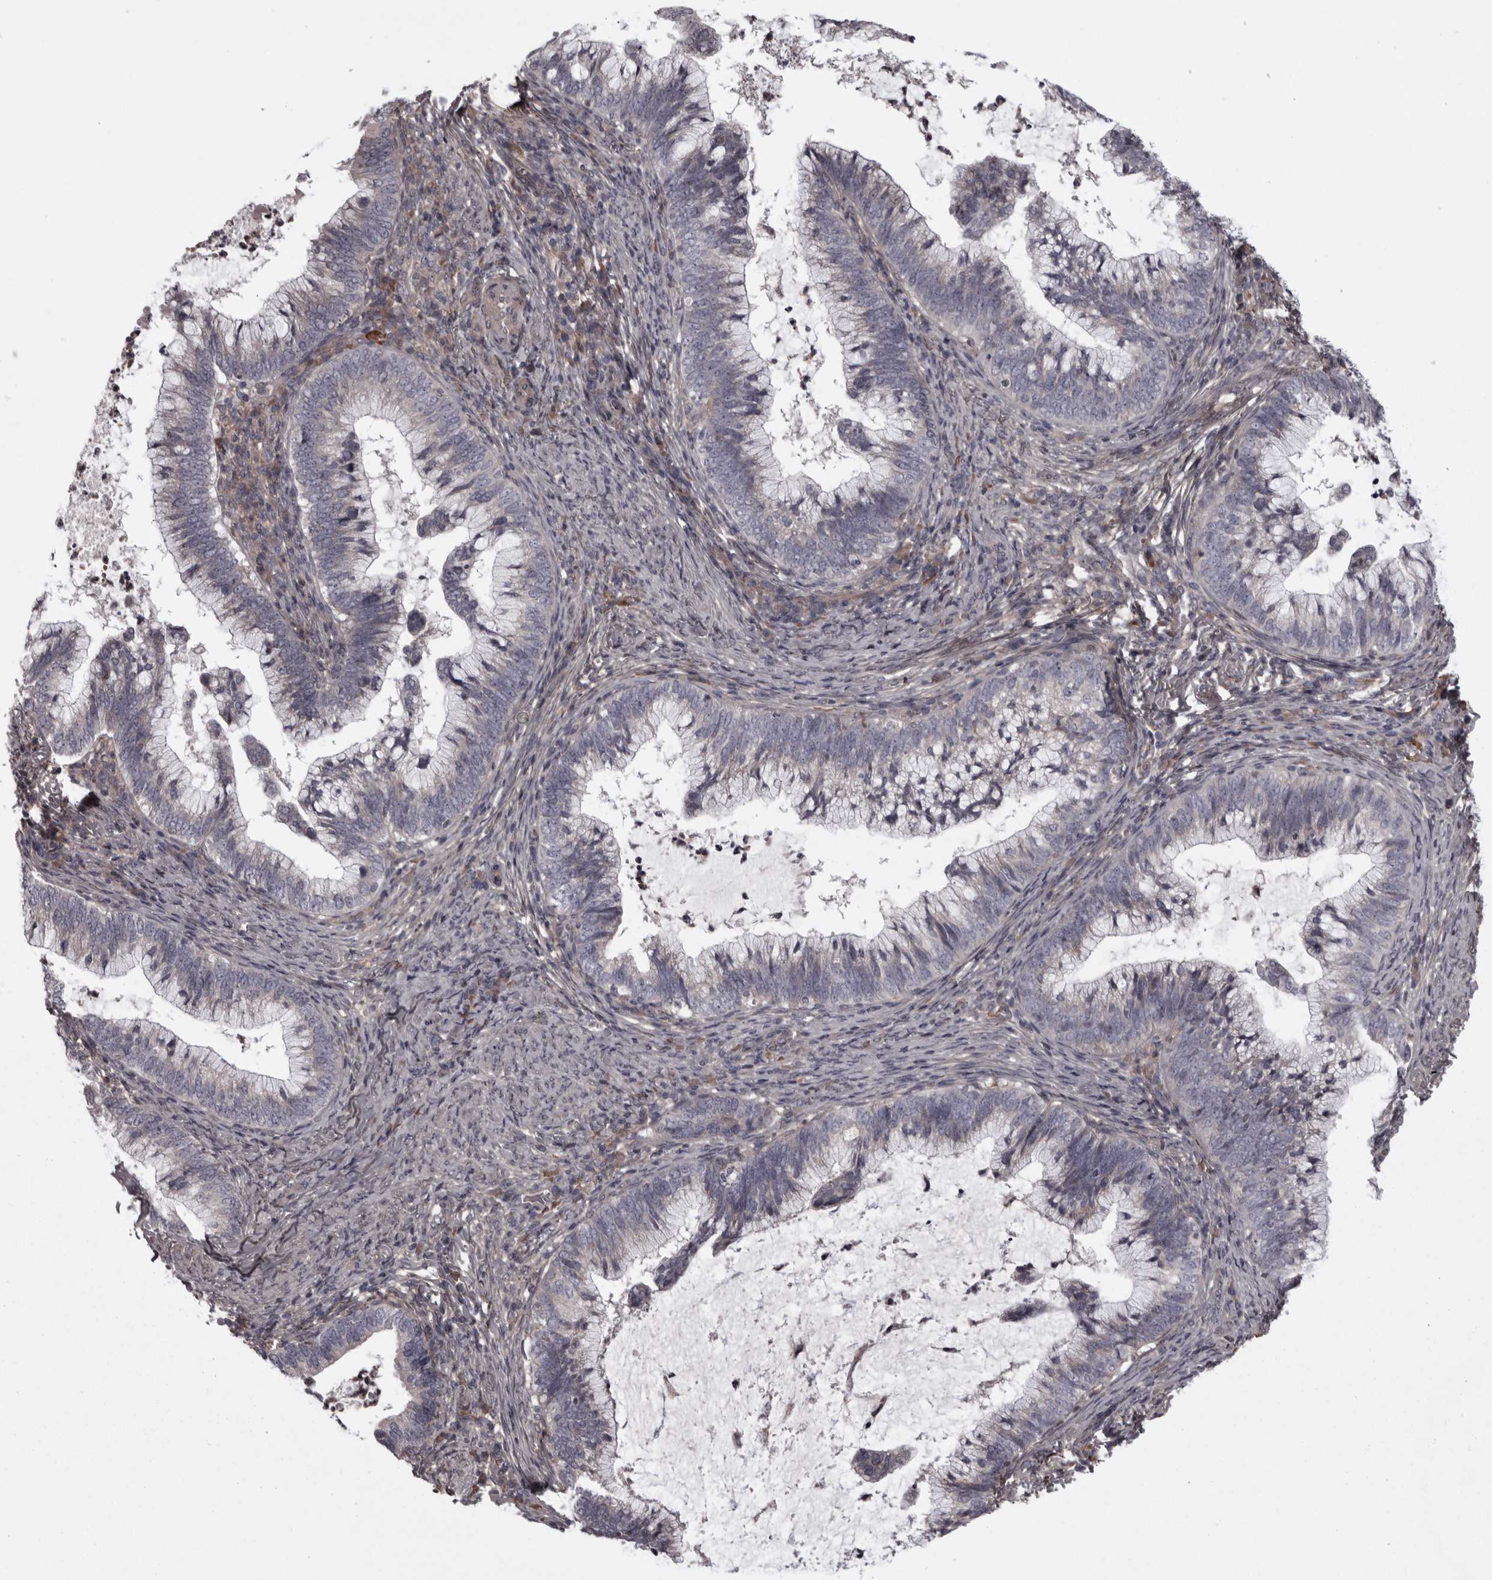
{"staining": {"intensity": "negative", "quantity": "none", "location": "none"}, "tissue": "cervical cancer", "cell_type": "Tumor cells", "image_type": "cancer", "snomed": [{"axis": "morphology", "description": "Adenocarcinoma, NOS"}, {"axis": "topography", "description": "Cervix"}], "caption": "A micrograph of cervical cancer stained for a protein exhibits no brown staining in tumor cells. (Immunohistochemistry (ihc), brightfield microscopy, high magnification).", "gene": "RSU1", "patient": {"sex": "female", "age": 36}}